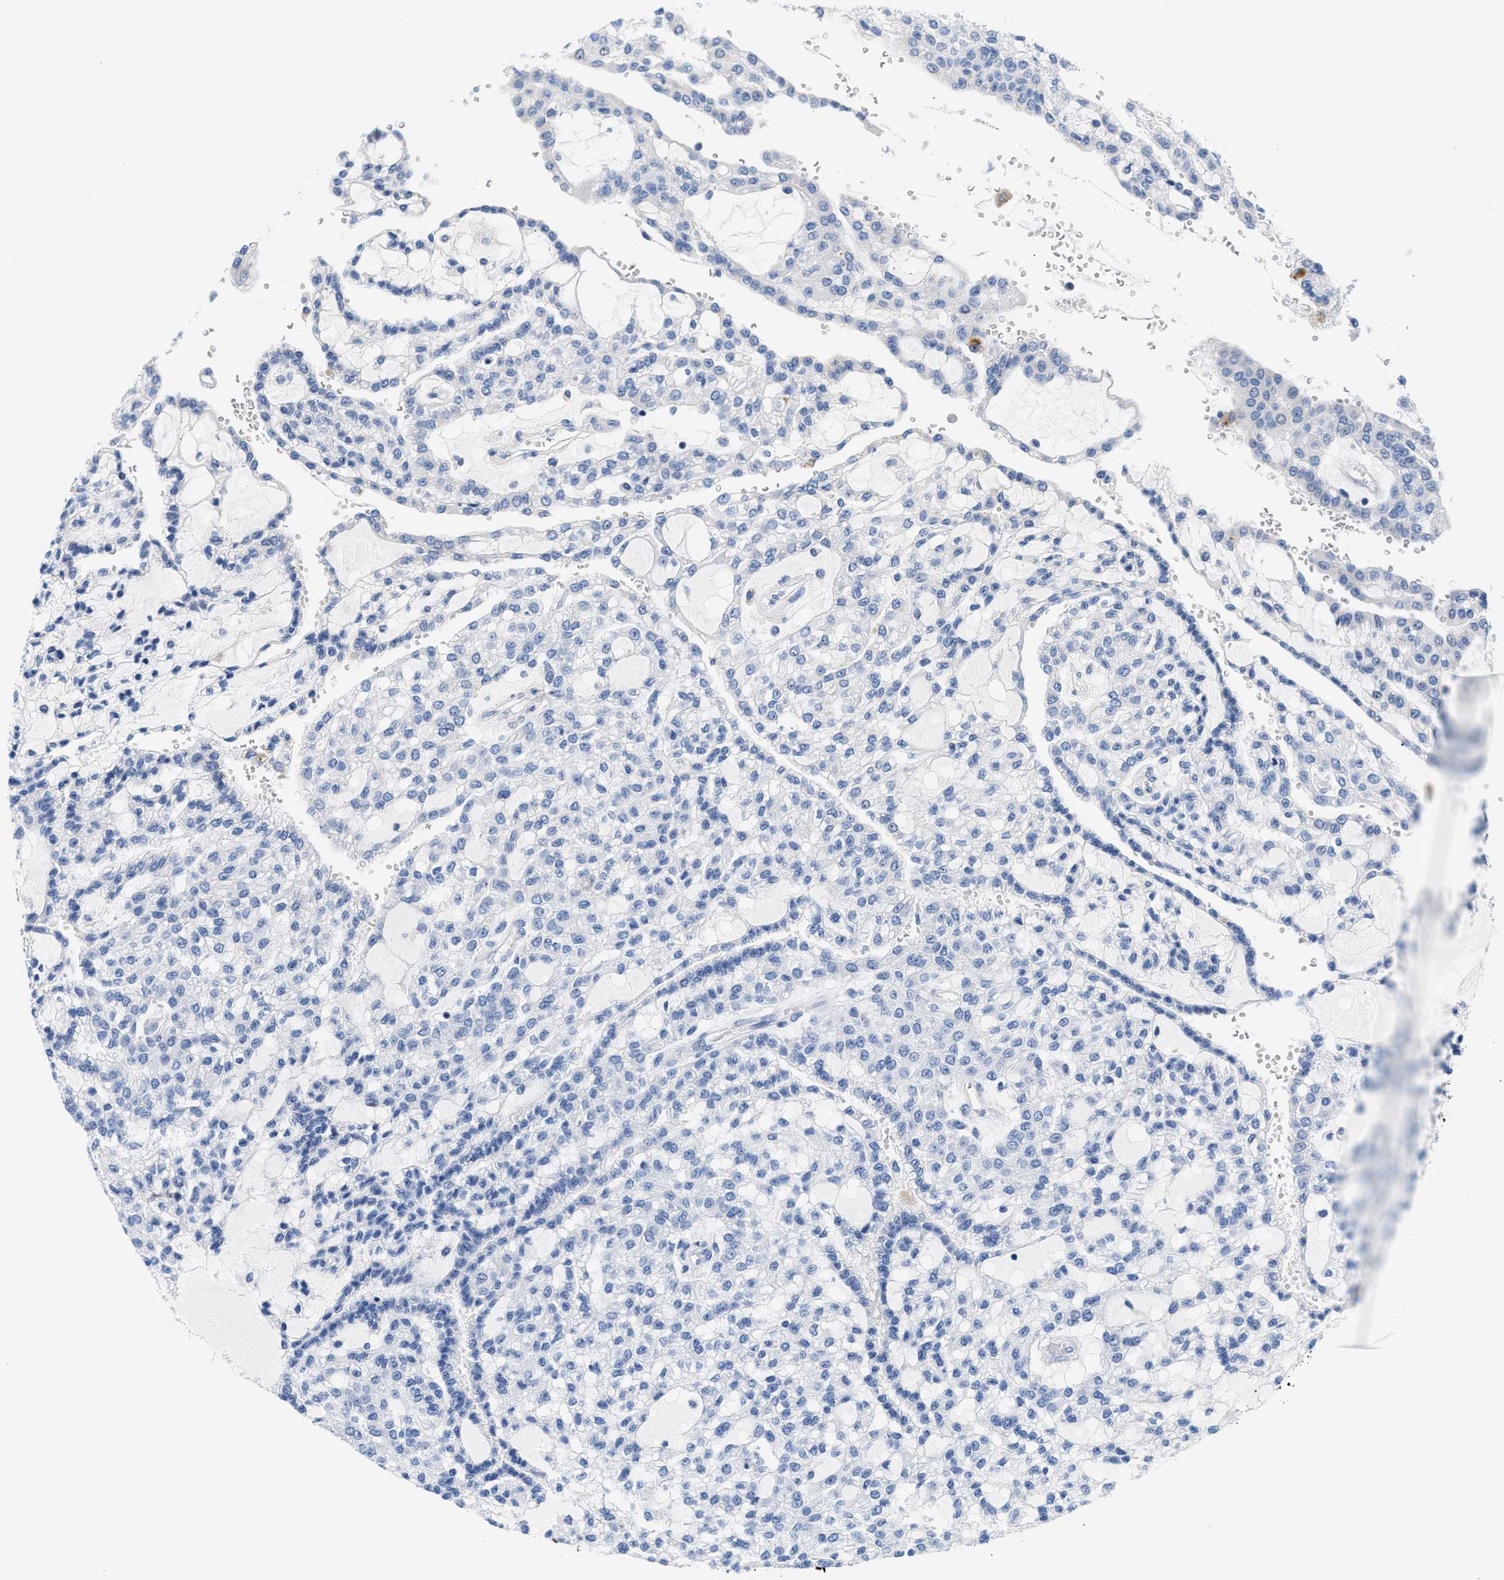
{"staining": {"intensity": "negative", "quantity": "none", "location": "none"}, "tissue": "renal cancer", "cell_type": "Tumor cells", "image_type": "cancer", "snomed": [{"axis": "morphology", "description": "Adenocarcinoma, NOS"}, {"axis": "topography", "description": "Kidney"}], "caption": "Immunohistochemistry (IHC) micrograph of renal cancer (adenocarcinoma) stained for a protein (brown), which shows no staining in tumor cells. The staining is performed using DAB (3,3'-diaminobenzidine) brown chromogen with nuclei counter-stained in using hematoxylin.", "gene": "ACTL7B", "patient": {"sex": "male", "age": 63}}